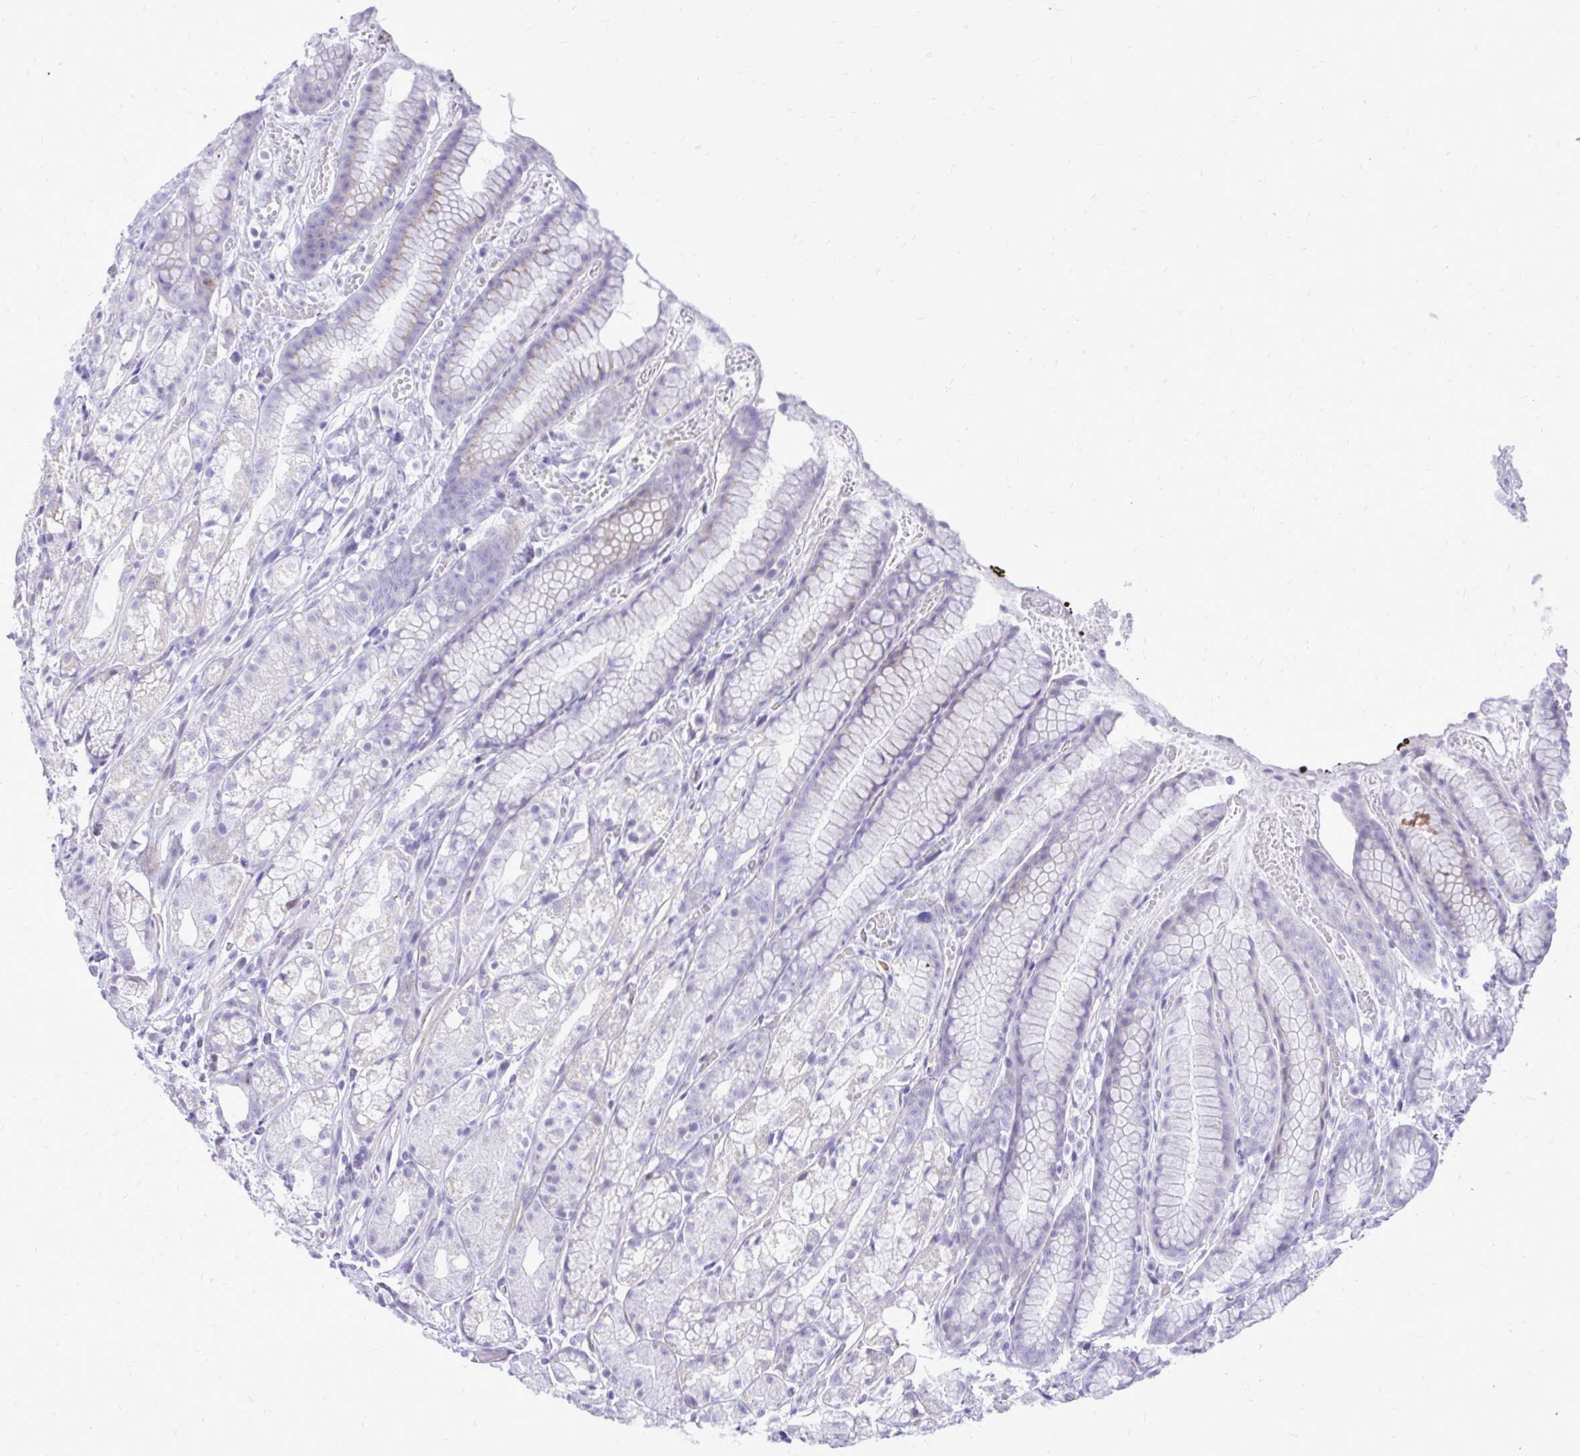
{"staining": {"intensity": "weak", "quantity": "<25%", "location": "cytoplasmic/membranous"}, "tissue": "stomach", "cell_type": "Glandular cells", "image_type": "normal", "snomed": [{"axis": "morphology", "description": "Normal tissue, NOS"}, {"axis": "topography", "description": "Smooth muscle"}, {"axis": "topography", "description": "Stomach"}], "caption": "A histopathology image of human stomach is negative for staining in glandular cells. (Stains: DAB (3,3'-diaminobenzidine) IHC with hematoxylin counter stain, Microscopy: brightfield microscopy at high magnification).", "gene": "GABRA1", "patient": {"sex": "male", "age": 70}}